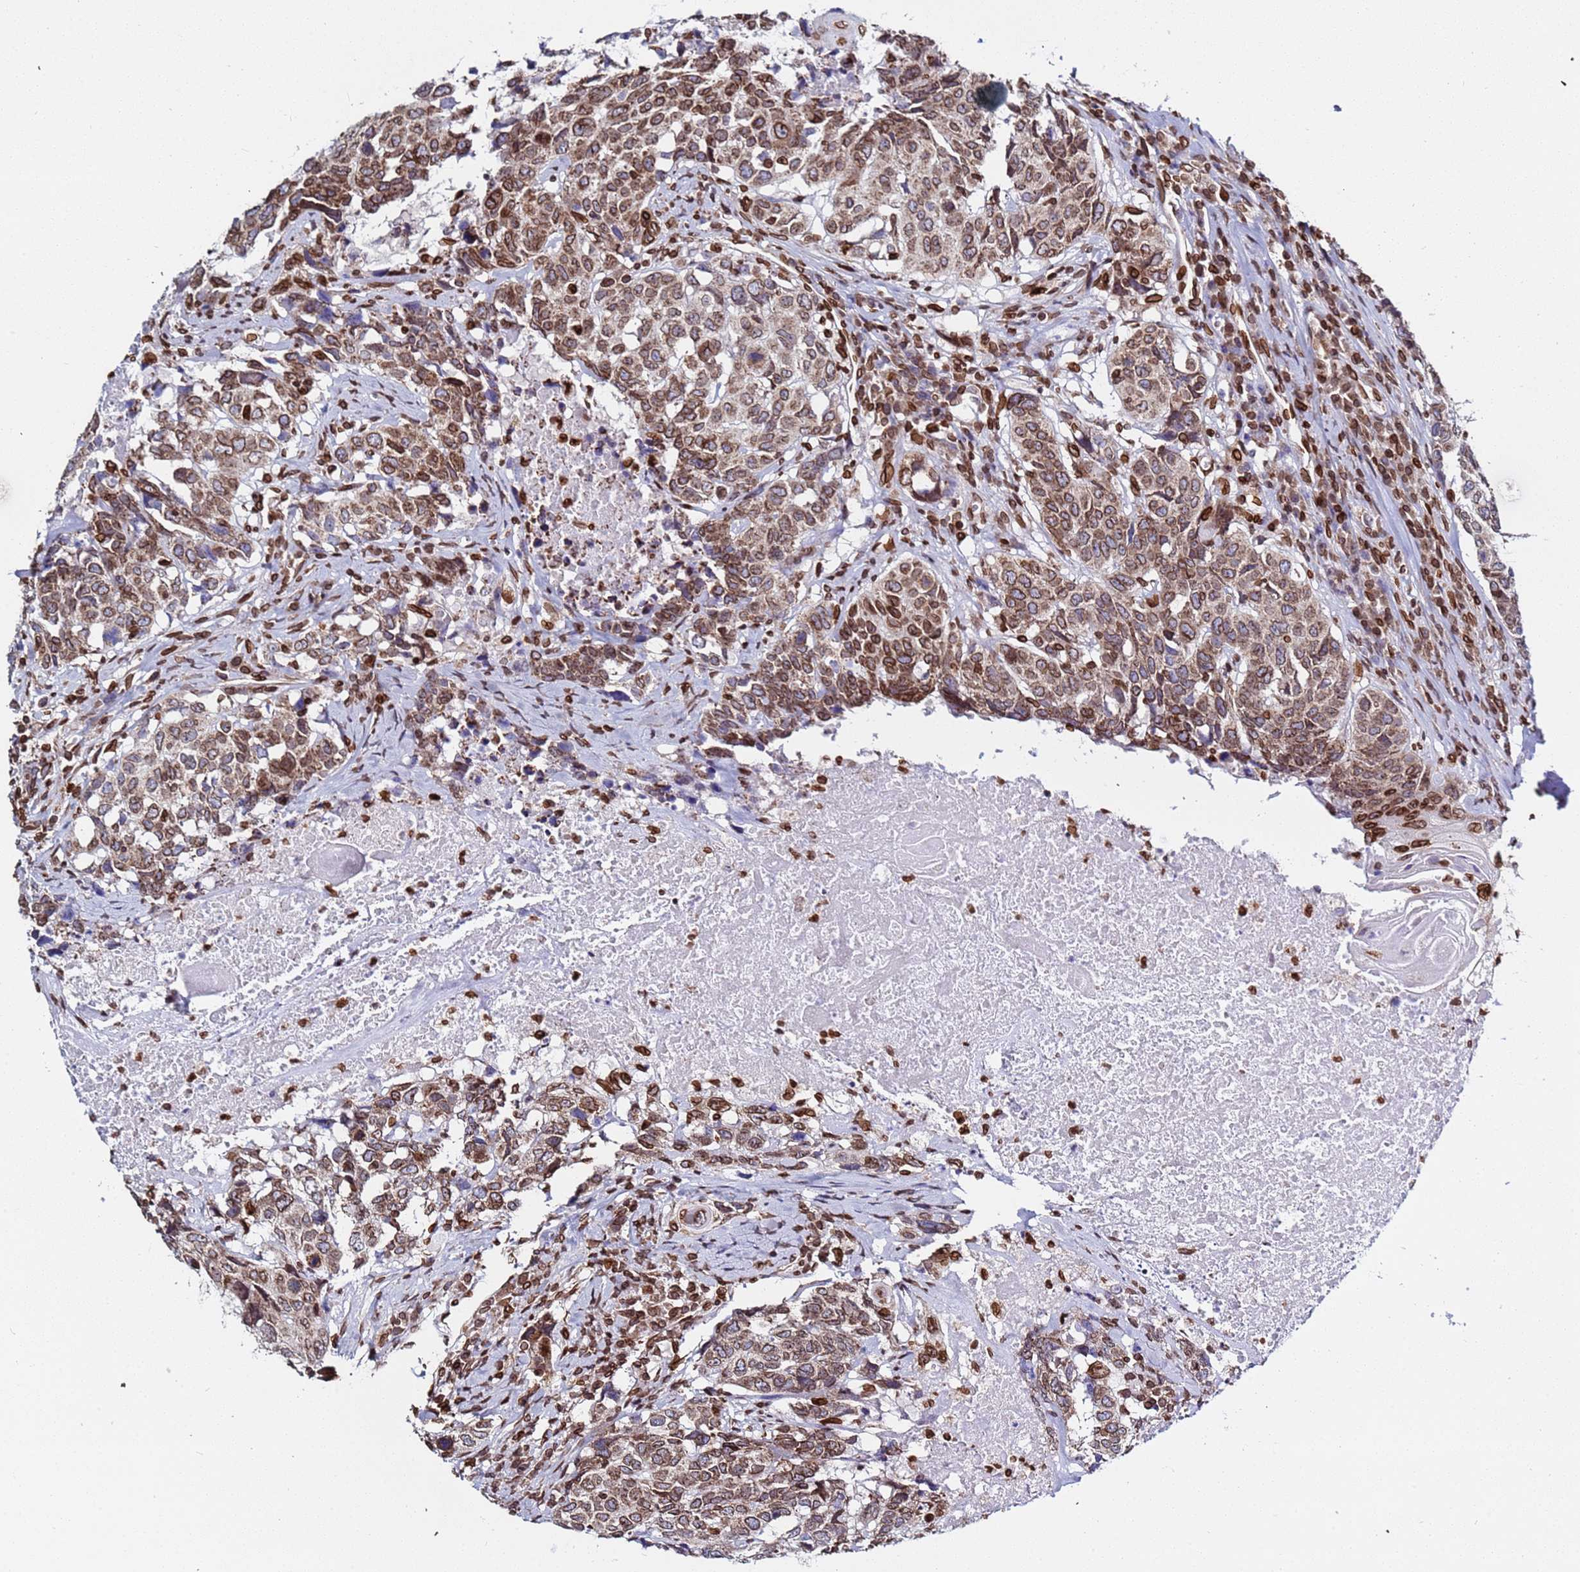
{"staining": {"intensity": "moderate", "quantity": ">75%", "location": "cytoplasmic/membranous,nuclear"}, "tissue": "head and neck cancer", "cell_type": "Tumor cells", "image_type": "cancer", "snomed": [{"axis": "morphology", "description": "Squamous cell carcinoma, NOS"}, {"axis": "topography", "description": "Head-Neck"}], "caption": "Immunohistochemical staining of squamous cell carcinoma (head and neck) demonstrates moderate cytoplasmic/membranous and nuclear protein positivity in about >75% of tumor cells. (DAB = brown stain, brightfield microscopy at high magnification).", "gene": "TOR1AIP1", "patient": {"sex": "male", "age": 66}}